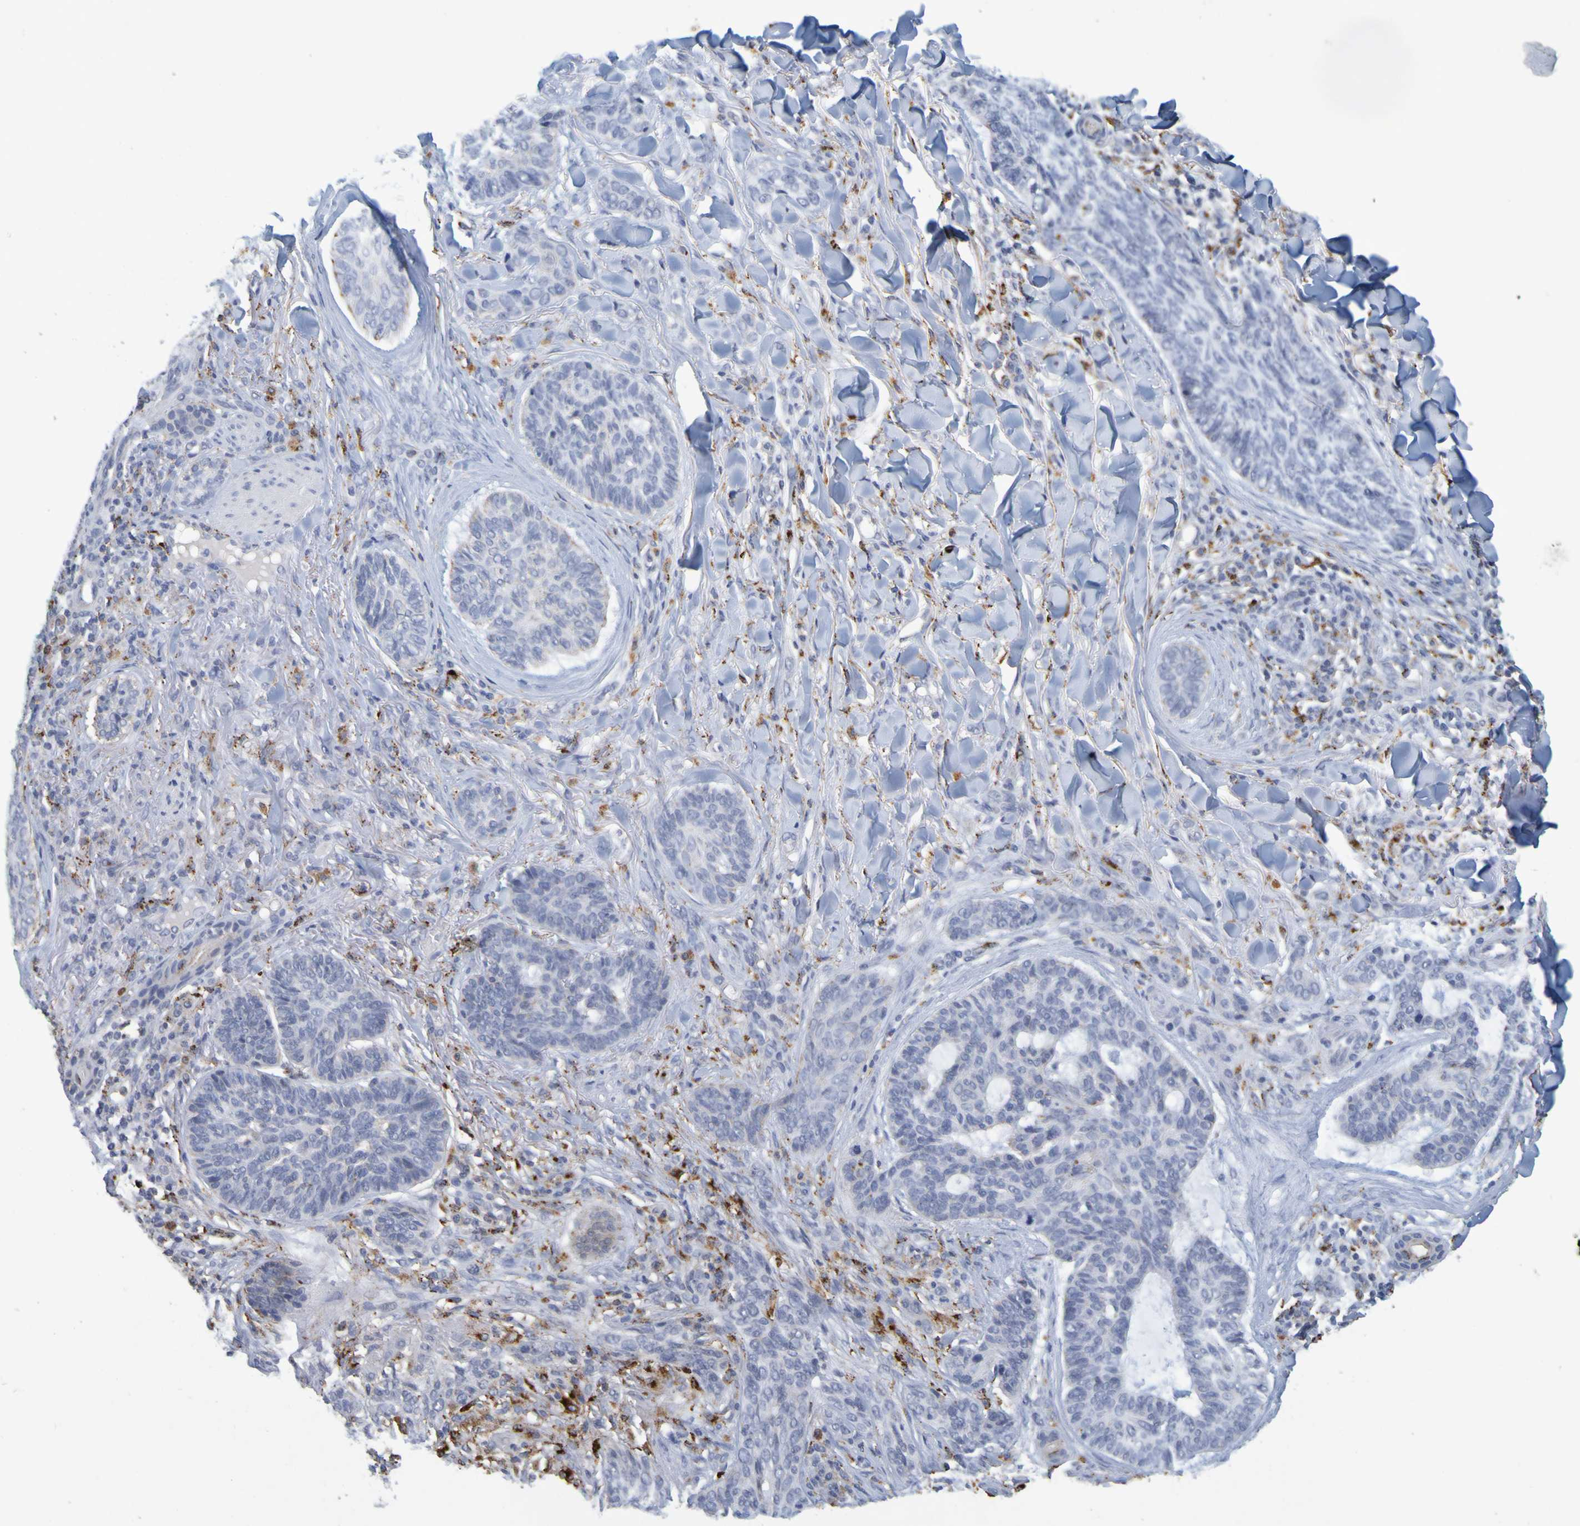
{"staining": {"intensity": "negative", "quantity": "none", "location": "none"}, "tissue": "skin cancer", "cell_type": "Tumor cells", "image_type": "cancer", "snomed": [{"axis": "morphology", "description": "Basal cell carcinoma"}, {"axis": "topography", "description": "Skin"}], "caption": "Immunohistochemical staining of skin cancer reveals no significant expression in tumor cells. The staining was performed using DAB (3,3'-diaminobenzidine) to visualize the protein expression in brown, while the nuclei were stained in blue with hematoxylin (Magnification: 20x).", "gene": "TPH1", "patient": {"sex": "male", "age": 43}}